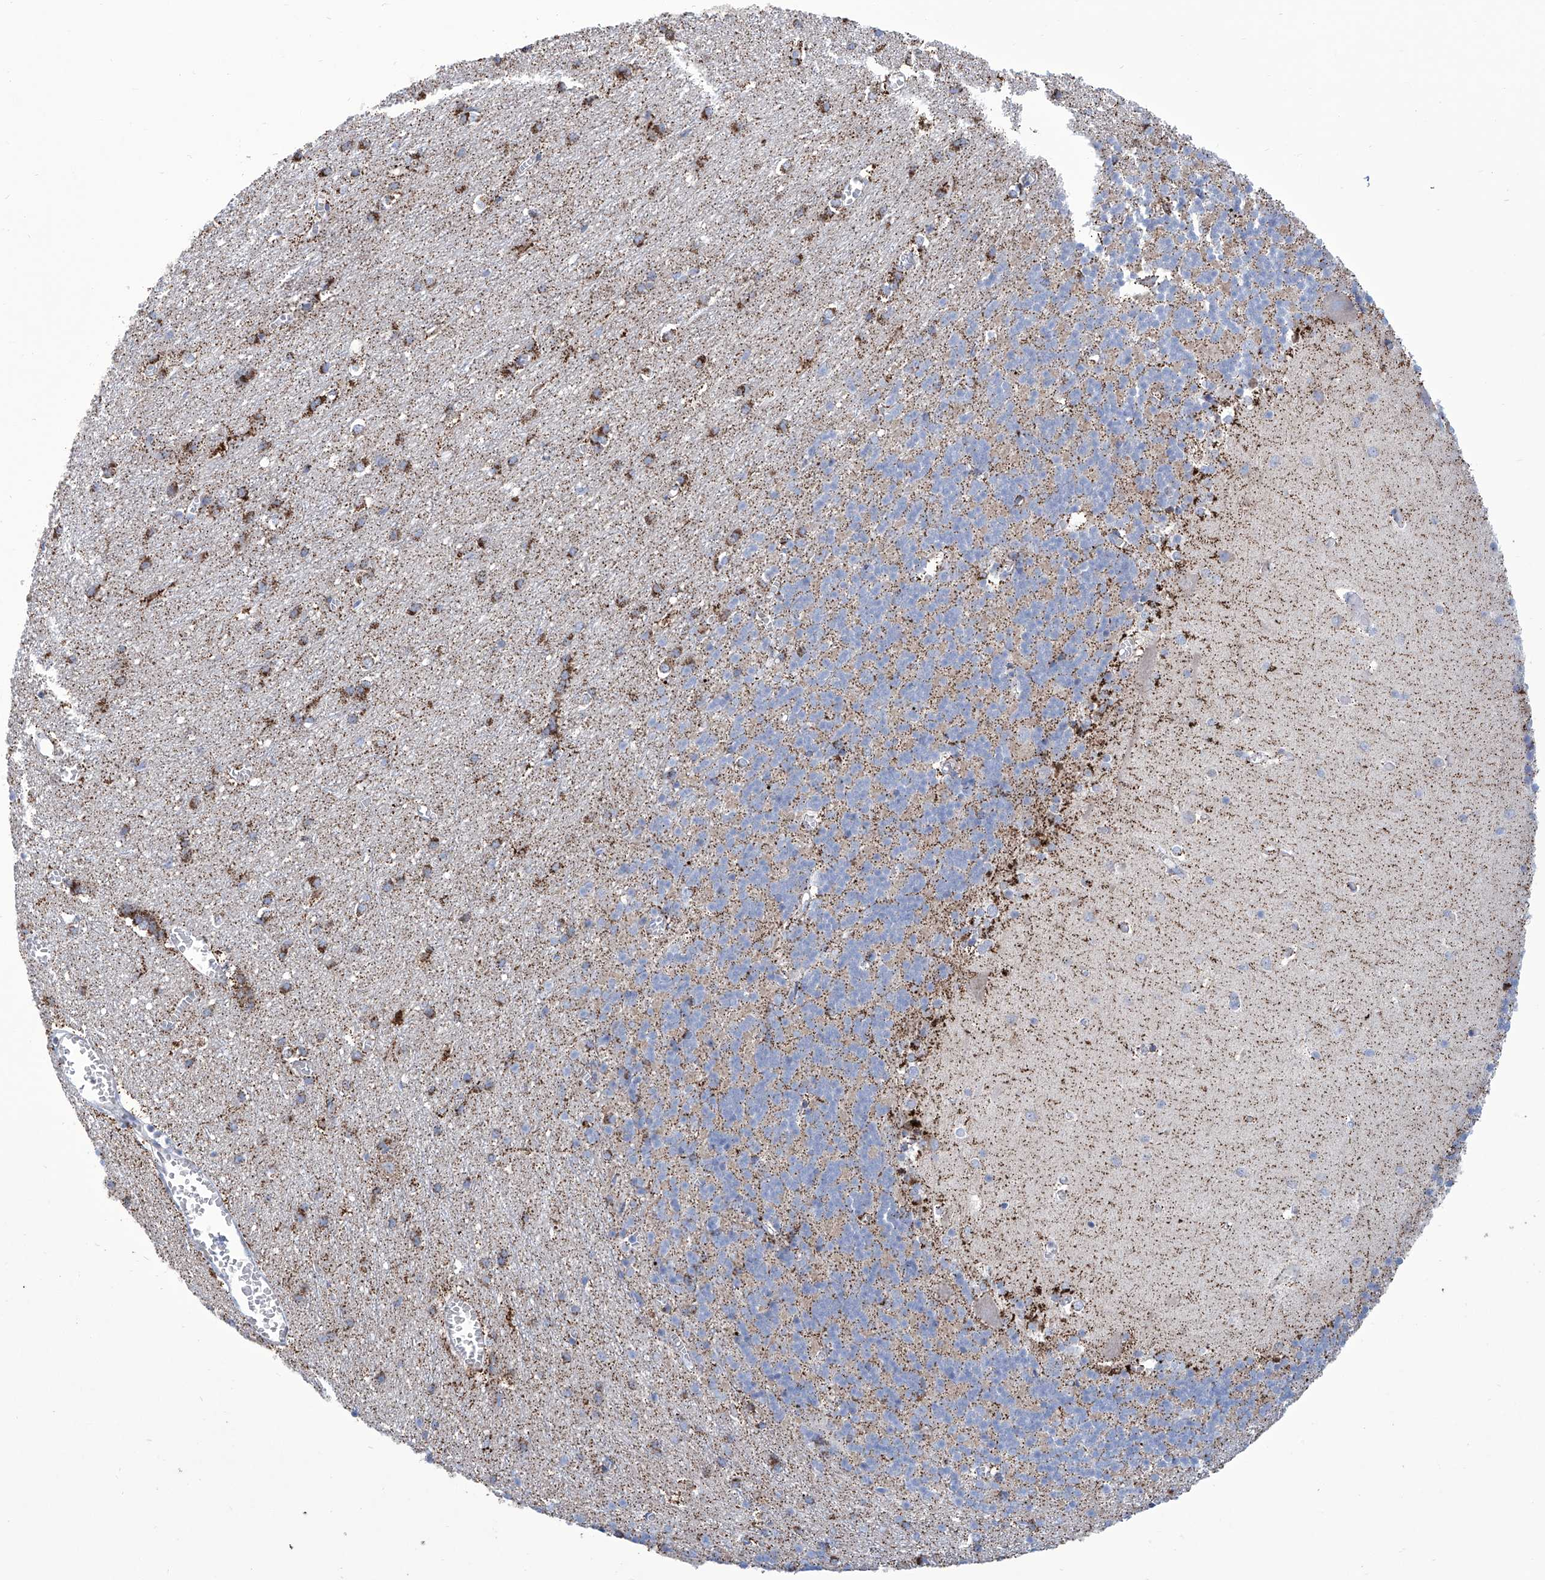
{"staining": {"intensity": "moderate", "quantity": "<25%", "location": "cytoplasmic/membranous"}, "tissue": "cerebellum", "cell_type": "Cells in granular layer", "image_type": "normal", "snomed": [{"axis": "morphology", "description": "Normal tissue, NOS"}, {"axis": "topography", "description": "Cerebellum"}], "caption": "Brown immunohistochemical staining in benign human cerebellum displays moderate cytoplasmic/membranous positivity in approximately <25% of cells in granular layer. The protein is stained brown, and the nuclei are stained in blue (DAB (3,3'-diaminobenzidine) IHC with brightfield microscopy, high magnification).", "gene": "ALDH6A1", "patient": {"sex": "male", "age": 37}}